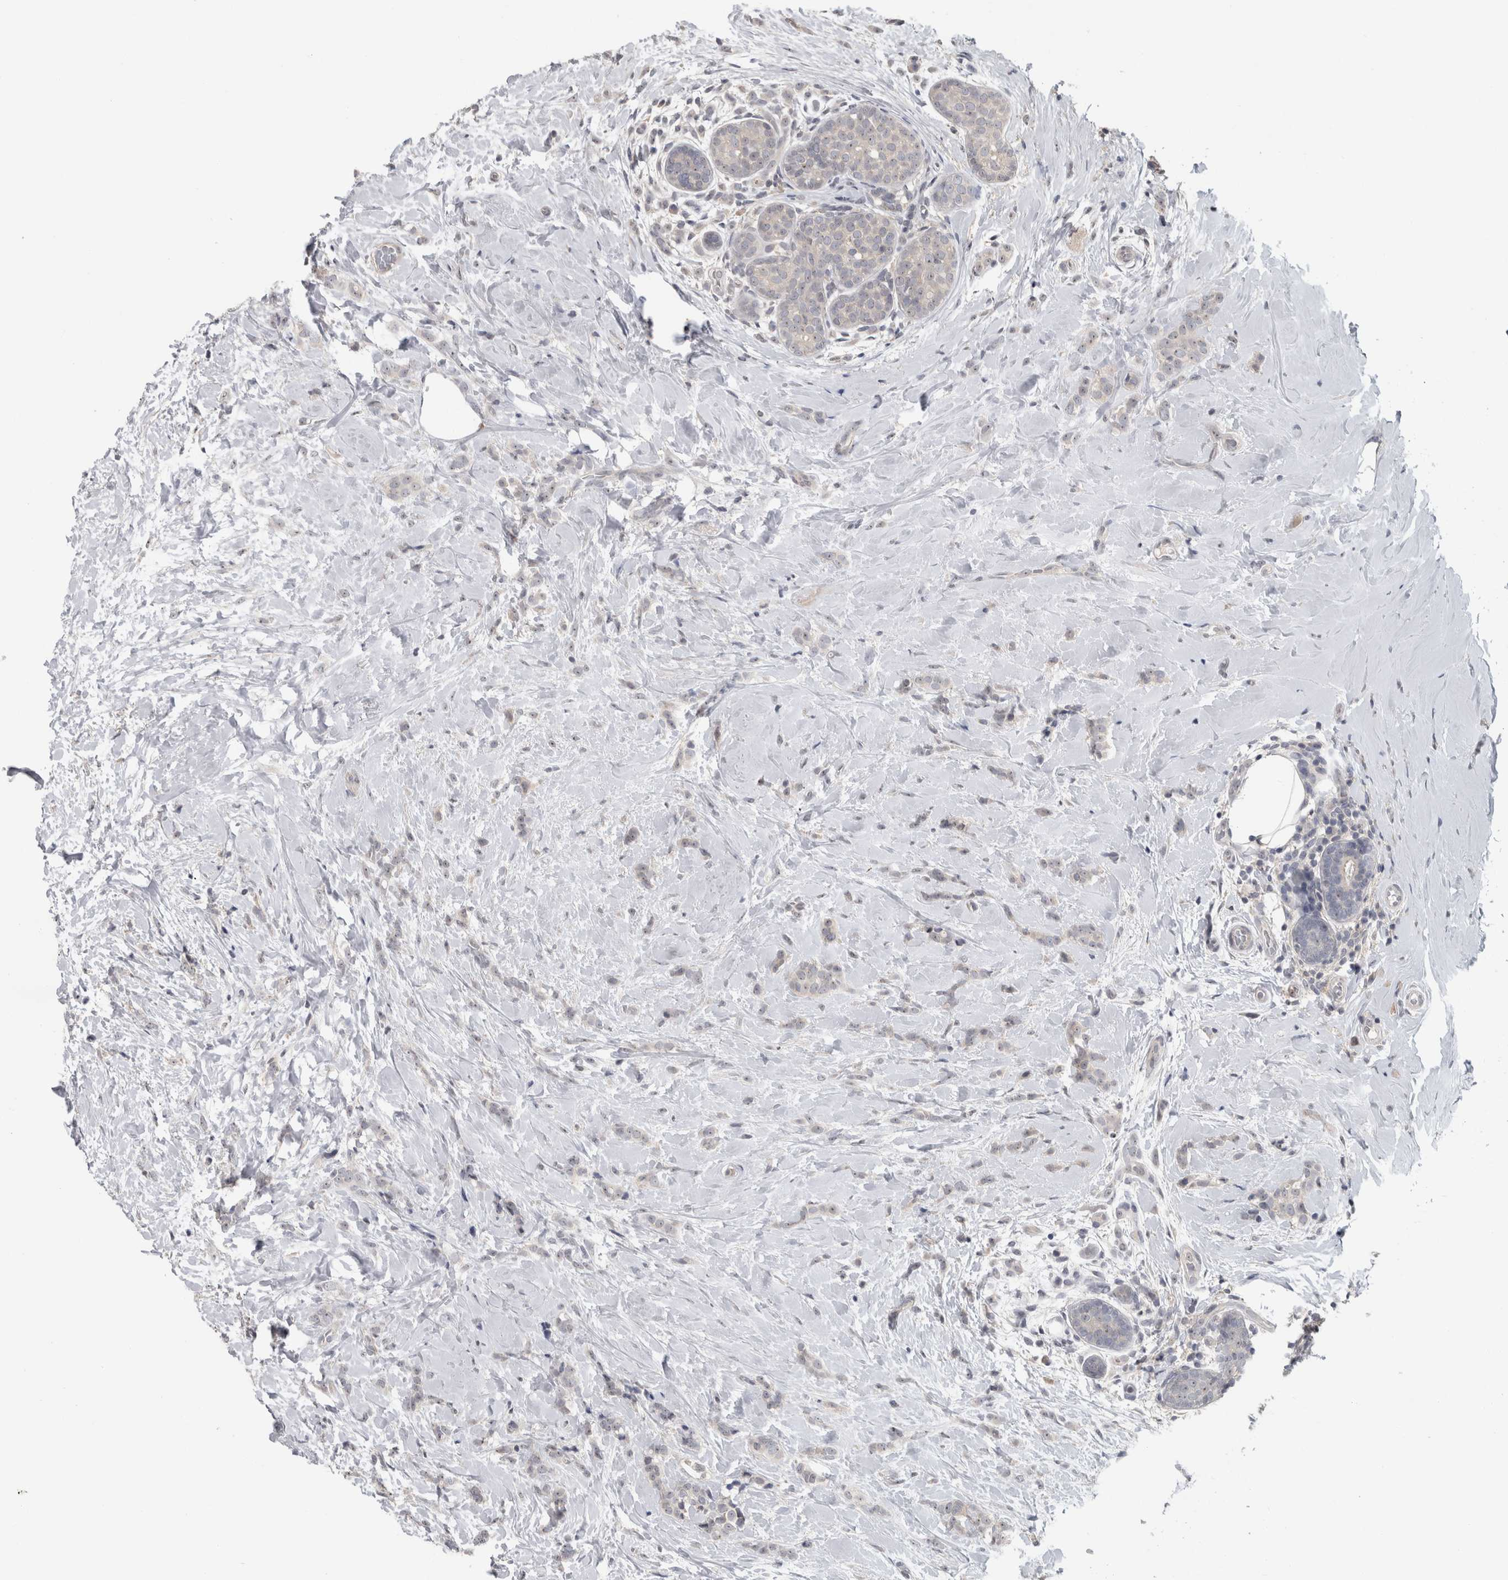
{"staining": {"intensity": "weak", "quantity": "<25%", "location": "nuclear"}, "tissue": "breast cancer", "cell_type": "Tumor cells", "image_type": "cancer", "snomed": [{"axis": "morphology", "description": "Lobular carcinoma, in situ"}, {"axis": "morphology", "description": "Lobular carcinoma"}, {"axis": "topography", "description": "Breast"}], "caption": "Protein analysis of breast lobular carcinoma in situ reveals no significant expression in tumor cells. (Immunohistochemistry, brightfield microscopy, high magnification).", "gene": "RBM28", "patient": {"sex": "female", "age": 41}}